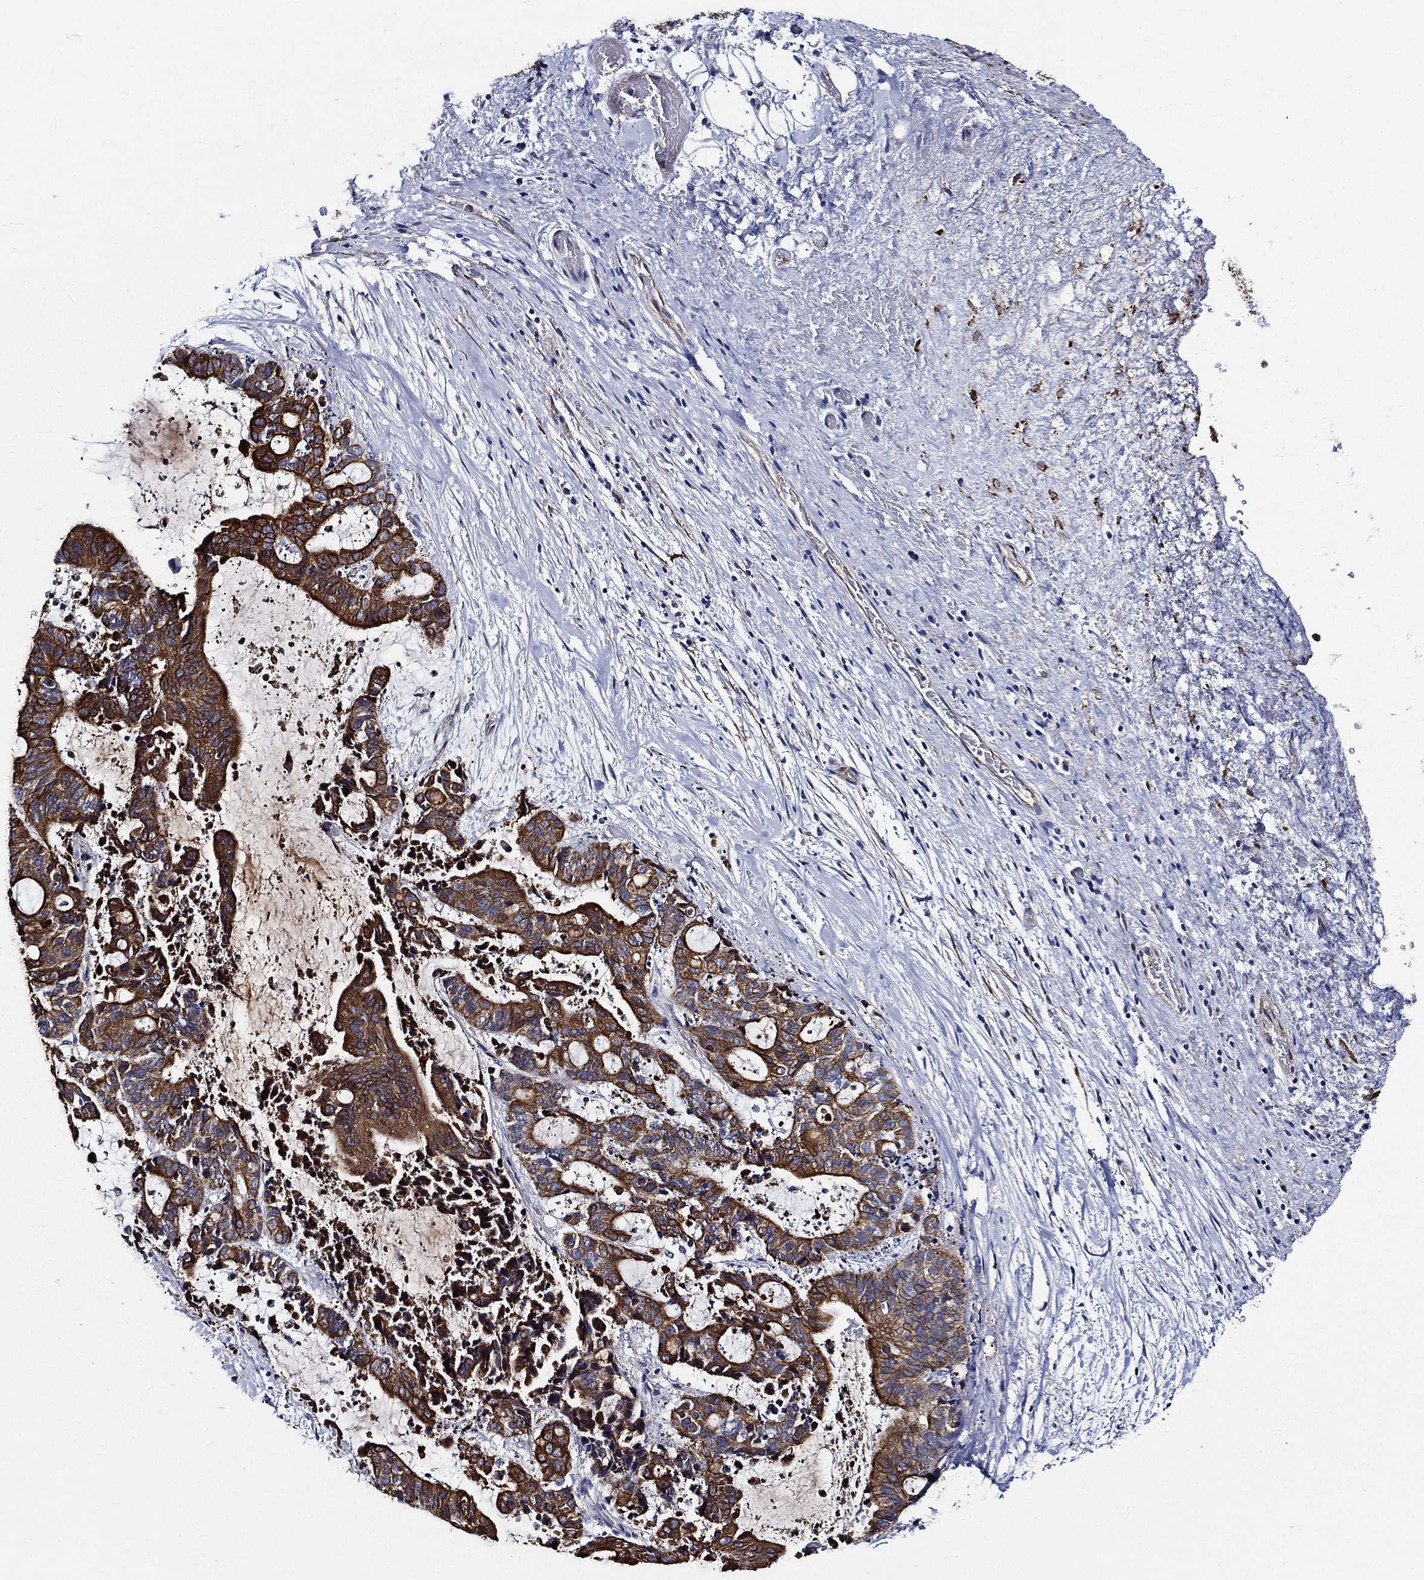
{"staining": {"intensity": "strong", "quantity": ">75%", "location": "cytoplasmic/membranous"}, "tissue": "liver cancer", "cell_type": "Tumor cells", "image_type": "cancer", "snomed": [{"axis": "morphology", "description": "Cholangiocarcinoma"}, {"axis": "topography", "description": "Liver"}], "caption": "An IHC image of tumor tissue is shown. Protein staining in brown labels strong cytoplasmic/membranous positivity in liver cholangiocarcinoma within tumor cells. (DAB (3,3'-diaminobenzidine) IHC with brightfield microscopy, high magnification).", "gene": "NEDD9", "patient": {"sex": "female", "age": 73}}